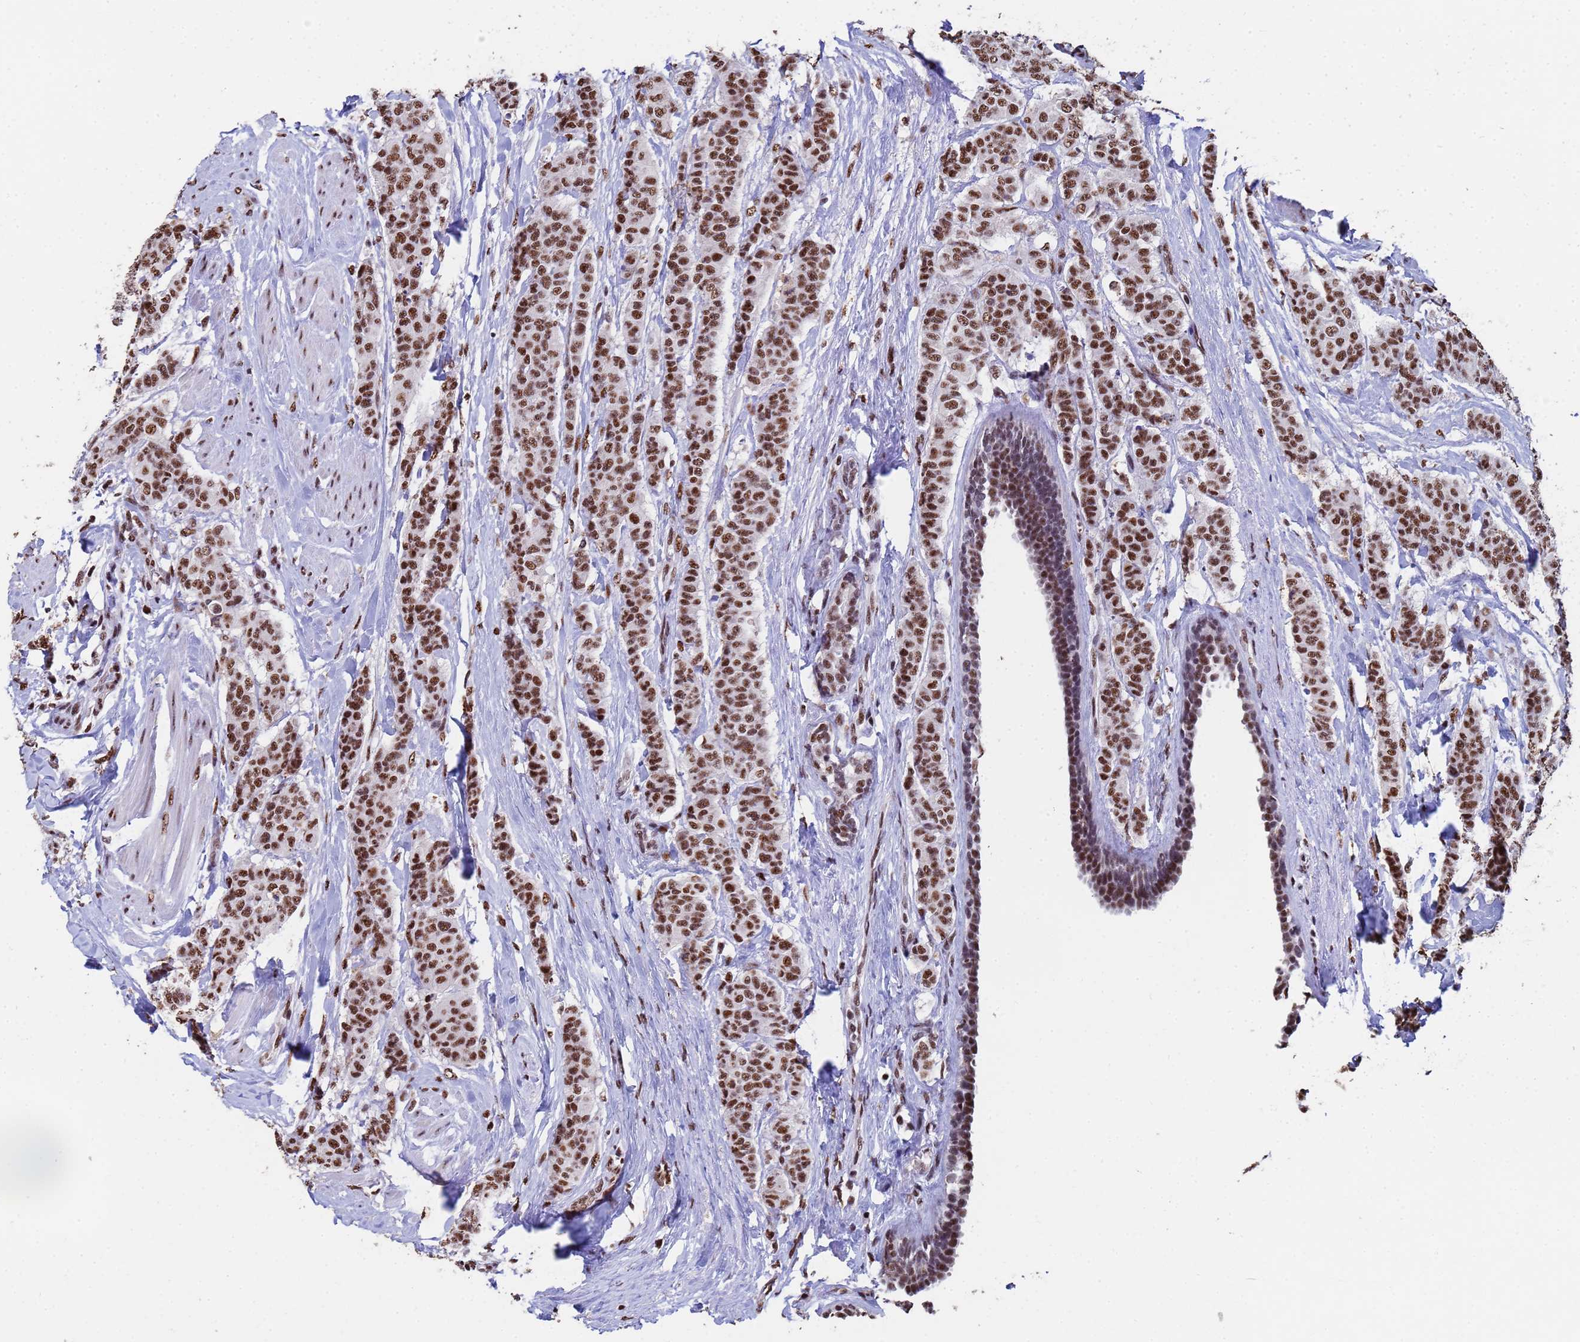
{"staining": {"intensity": "moderate", "quantity": ">75%", "location": "nuclear"}, "tissue": "breast cancer", "cell_type": "Tumor cells", "image_type": "cancer", "snomed": [{"axis": "morphology", "description": "Duct carcinoma"}, {"axis": "topography", "description": "Breast"}], "caption": "DAB immunohistochemical staining of human breast cancer exhibits moderate nuclear protein positivity in about >75% of tumor cells.", "gene": "SF3B2", "patient": {"sex": "female", "age": 40}}